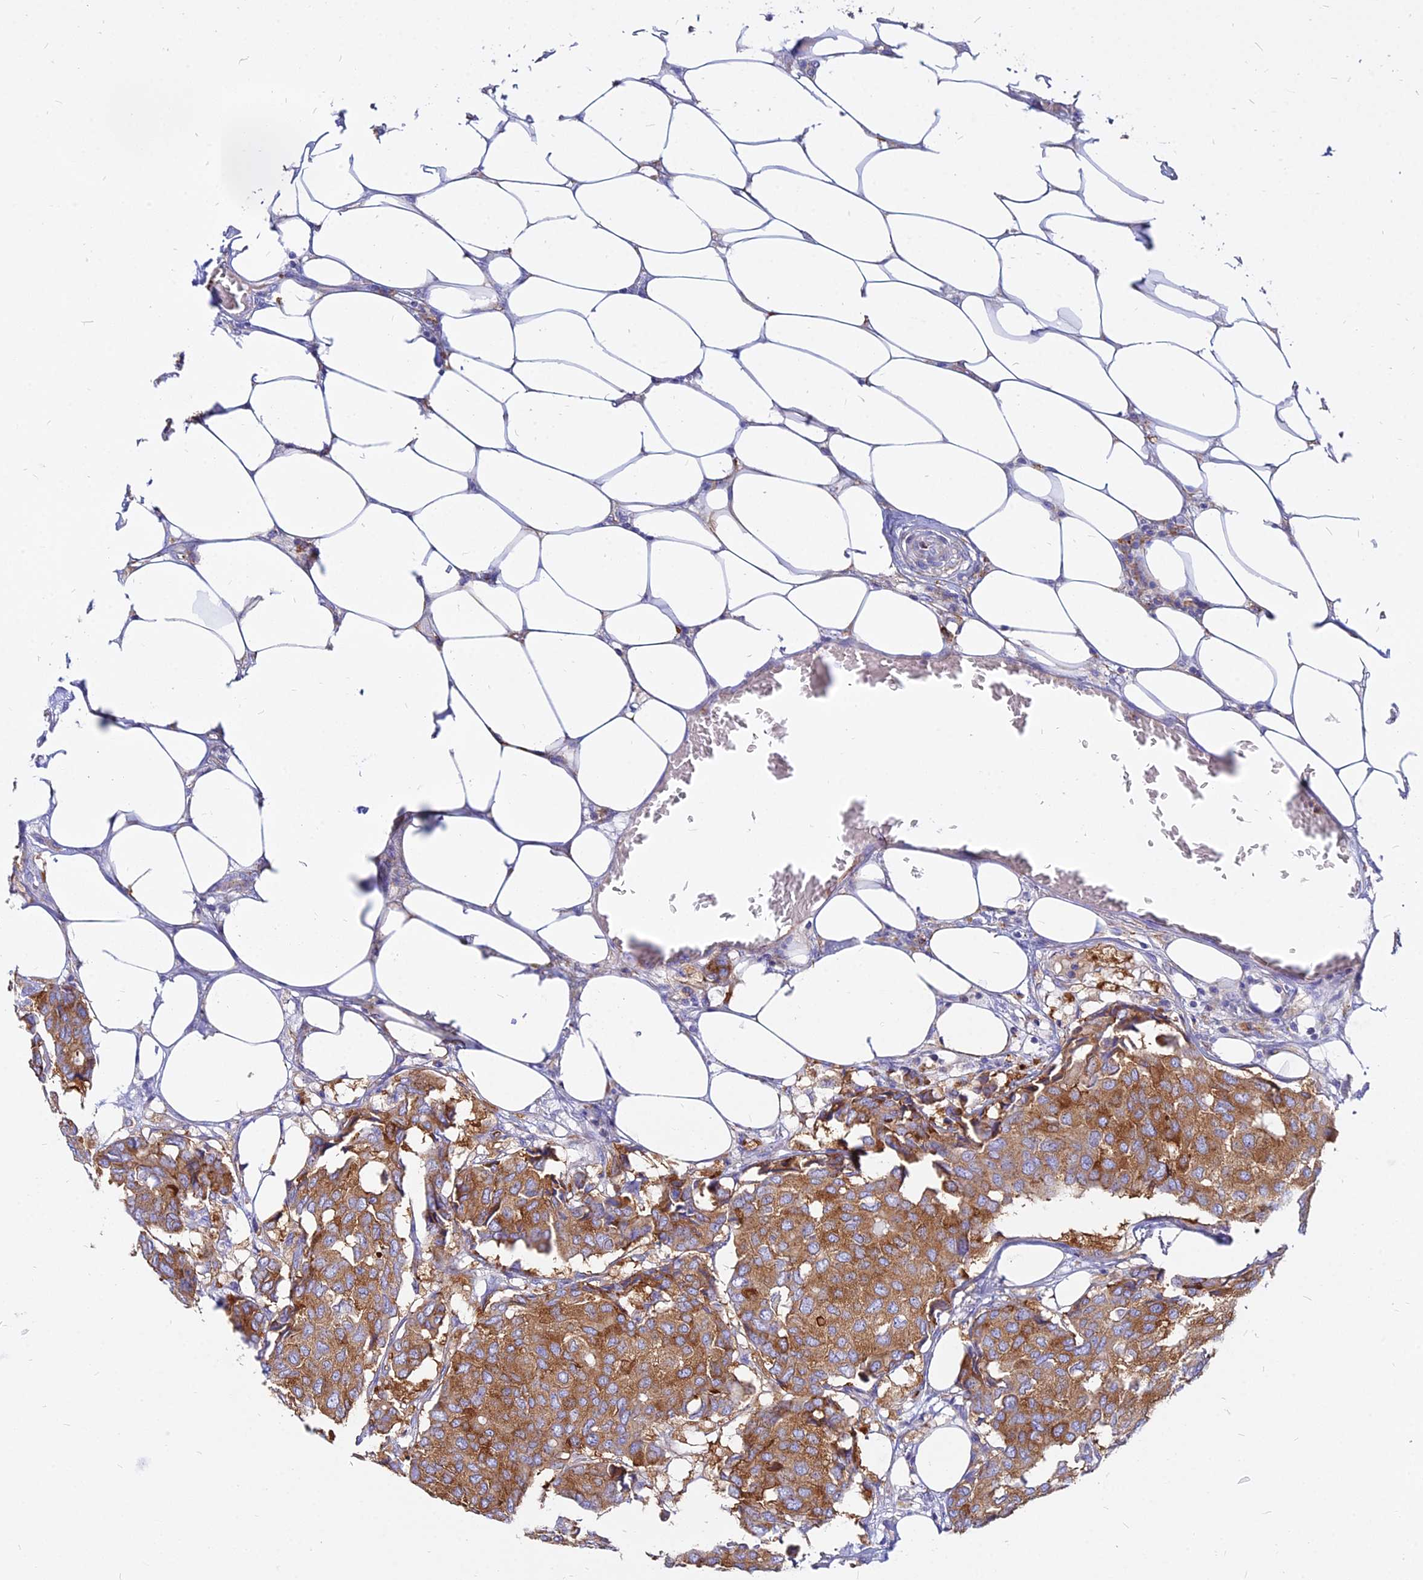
{"staining": {"intensity": "strong", "quantity": ">75%", "location": "cytoplasmic/membranous"}, "tissue": "breast cancer", "cell_type": "Tumor cells", "image_type": "cancer", "snomed": [{"axis": "morphology", "description": "Duct carcinoma"}, {"axis": "topography", "description": "Breast"}], "caption": "Immunohistochemical staining of human infiltrating ductal carcinoma (breast) demonstrates strong cytoplasmic/membranous protein positivity in about >75% of tumor cells.", "gene": "AGTRAP", "patient": {"sex": "female", "age": 75}}